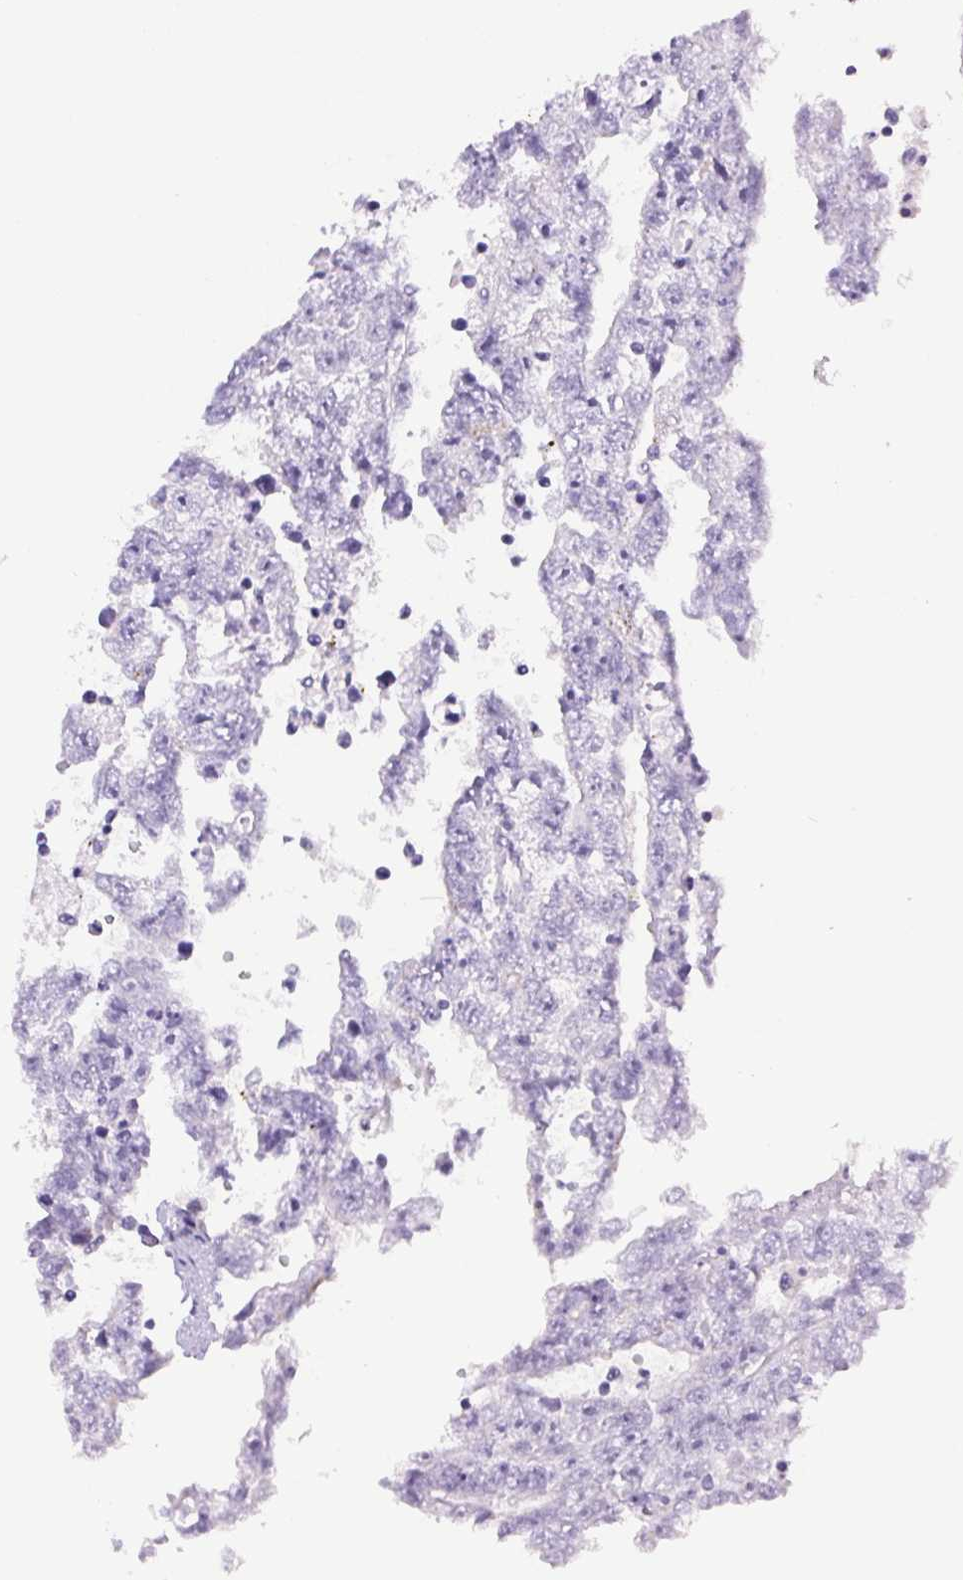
{"staining": {"intensity": "negative", "quantity": "none", "location": "none"}, "tissue": "testis cancer", "cell_type": "Tumor cells", "image_type": "cancer", "snomed": [{"axis": "morphology", "description": "Carcinoma, Embryonal, NOS"}, {"axis": "topography", "description": "Testis"}], "caption": "Immunohistochemistry (IHC) photomicrograph of testis embryonal carcinoma stained for a protein (brown), which exhibits no staining in tumor cells.", "gene": "CHGA", "patient": {"sex": "male", "age": 25}}